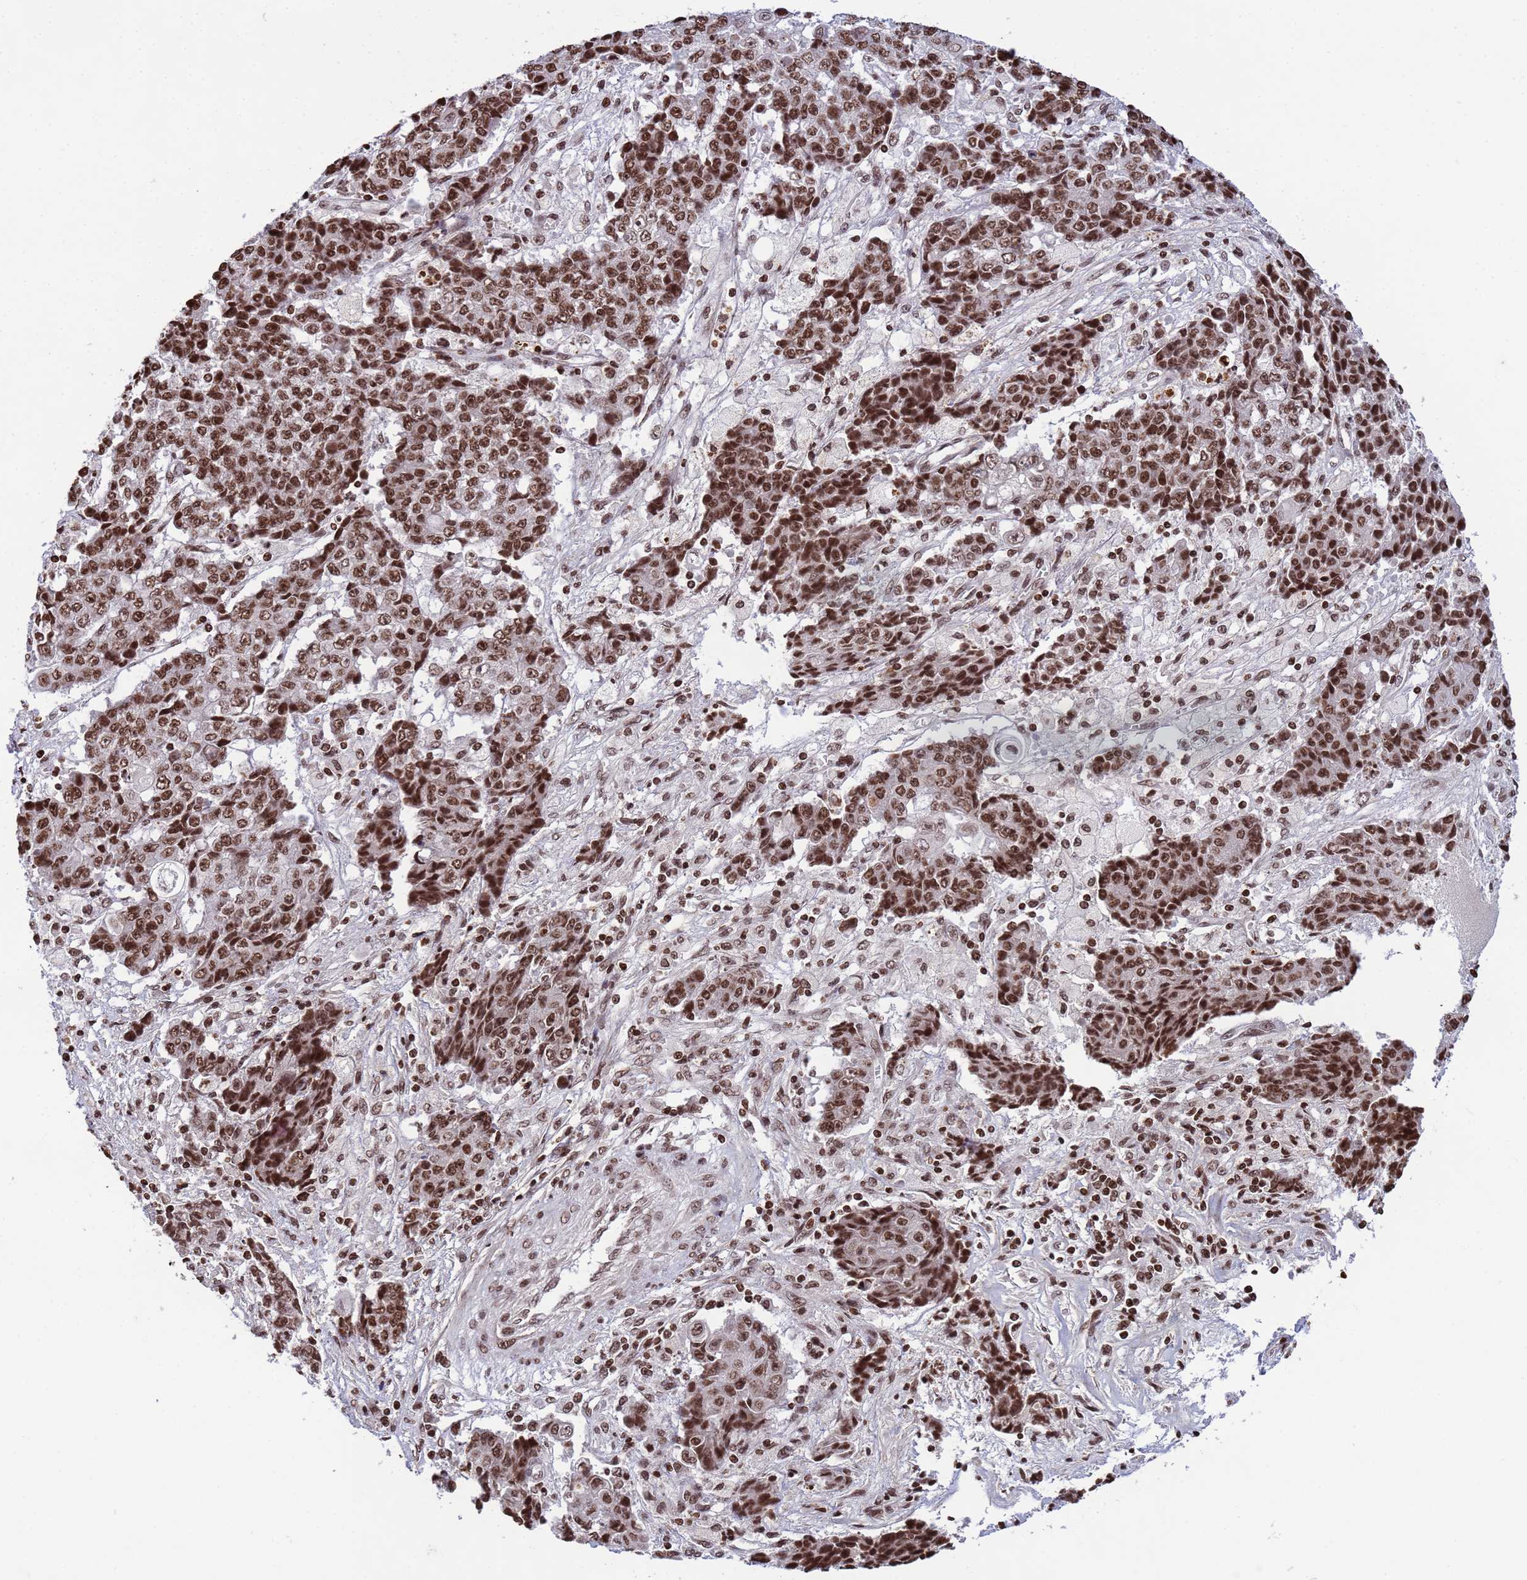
{"staining": {"intensity": "strong", "quantity": ">75%", "location": "nuclear"}, "tissue": "ovarian cancer", "cell_type": "Tumor cells", "image_type": "cancer", "snomed": [{"axis": "morphology", "description": "Carcinoma, endometroid"}, {"axis": "topography", "description": "Ovary"}], "caption": "Human ovarian cancer stained for a protein (brown) reveals strong nuclear positive positivity in approximately >75% of tumor cells.", "gene": "H3-3B", "patient": {"sex": "female", "age": 42}}